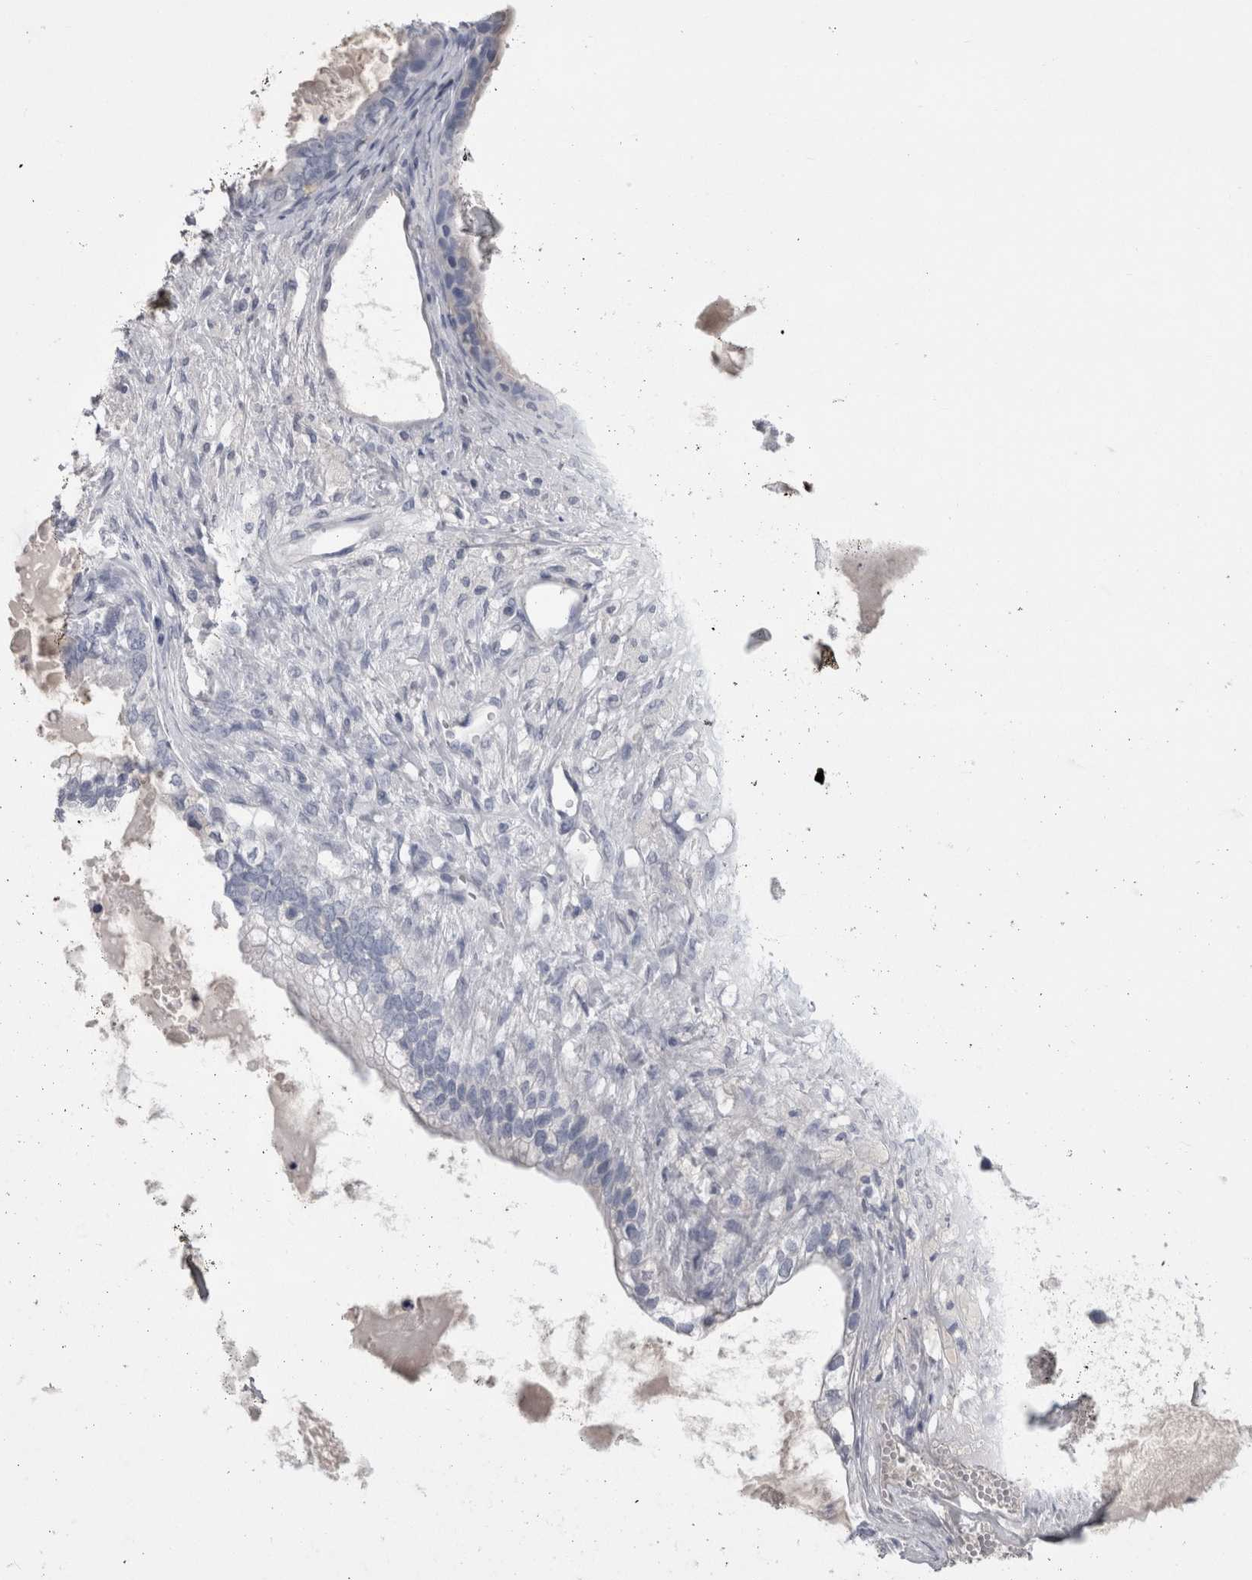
{"staining": {"intensity": "negative", "quantity": "none", "location": "none"}, "tissue": "ovarian cancer", "cell_type": "Tumor cells", "image_type": "cancer", "snomed": [{"axis": "morphology", "description": "Cystadenocarcinoma, mucinous, NOS"}, {"axis": "topography", "description": "Ovary"}], "caption": "The image shows no staining of tumor cells in ovarian mucinous cystadenocarcinoma.", "gene": "CDHR5", "patient": {"sex": "female", "age": 80}}